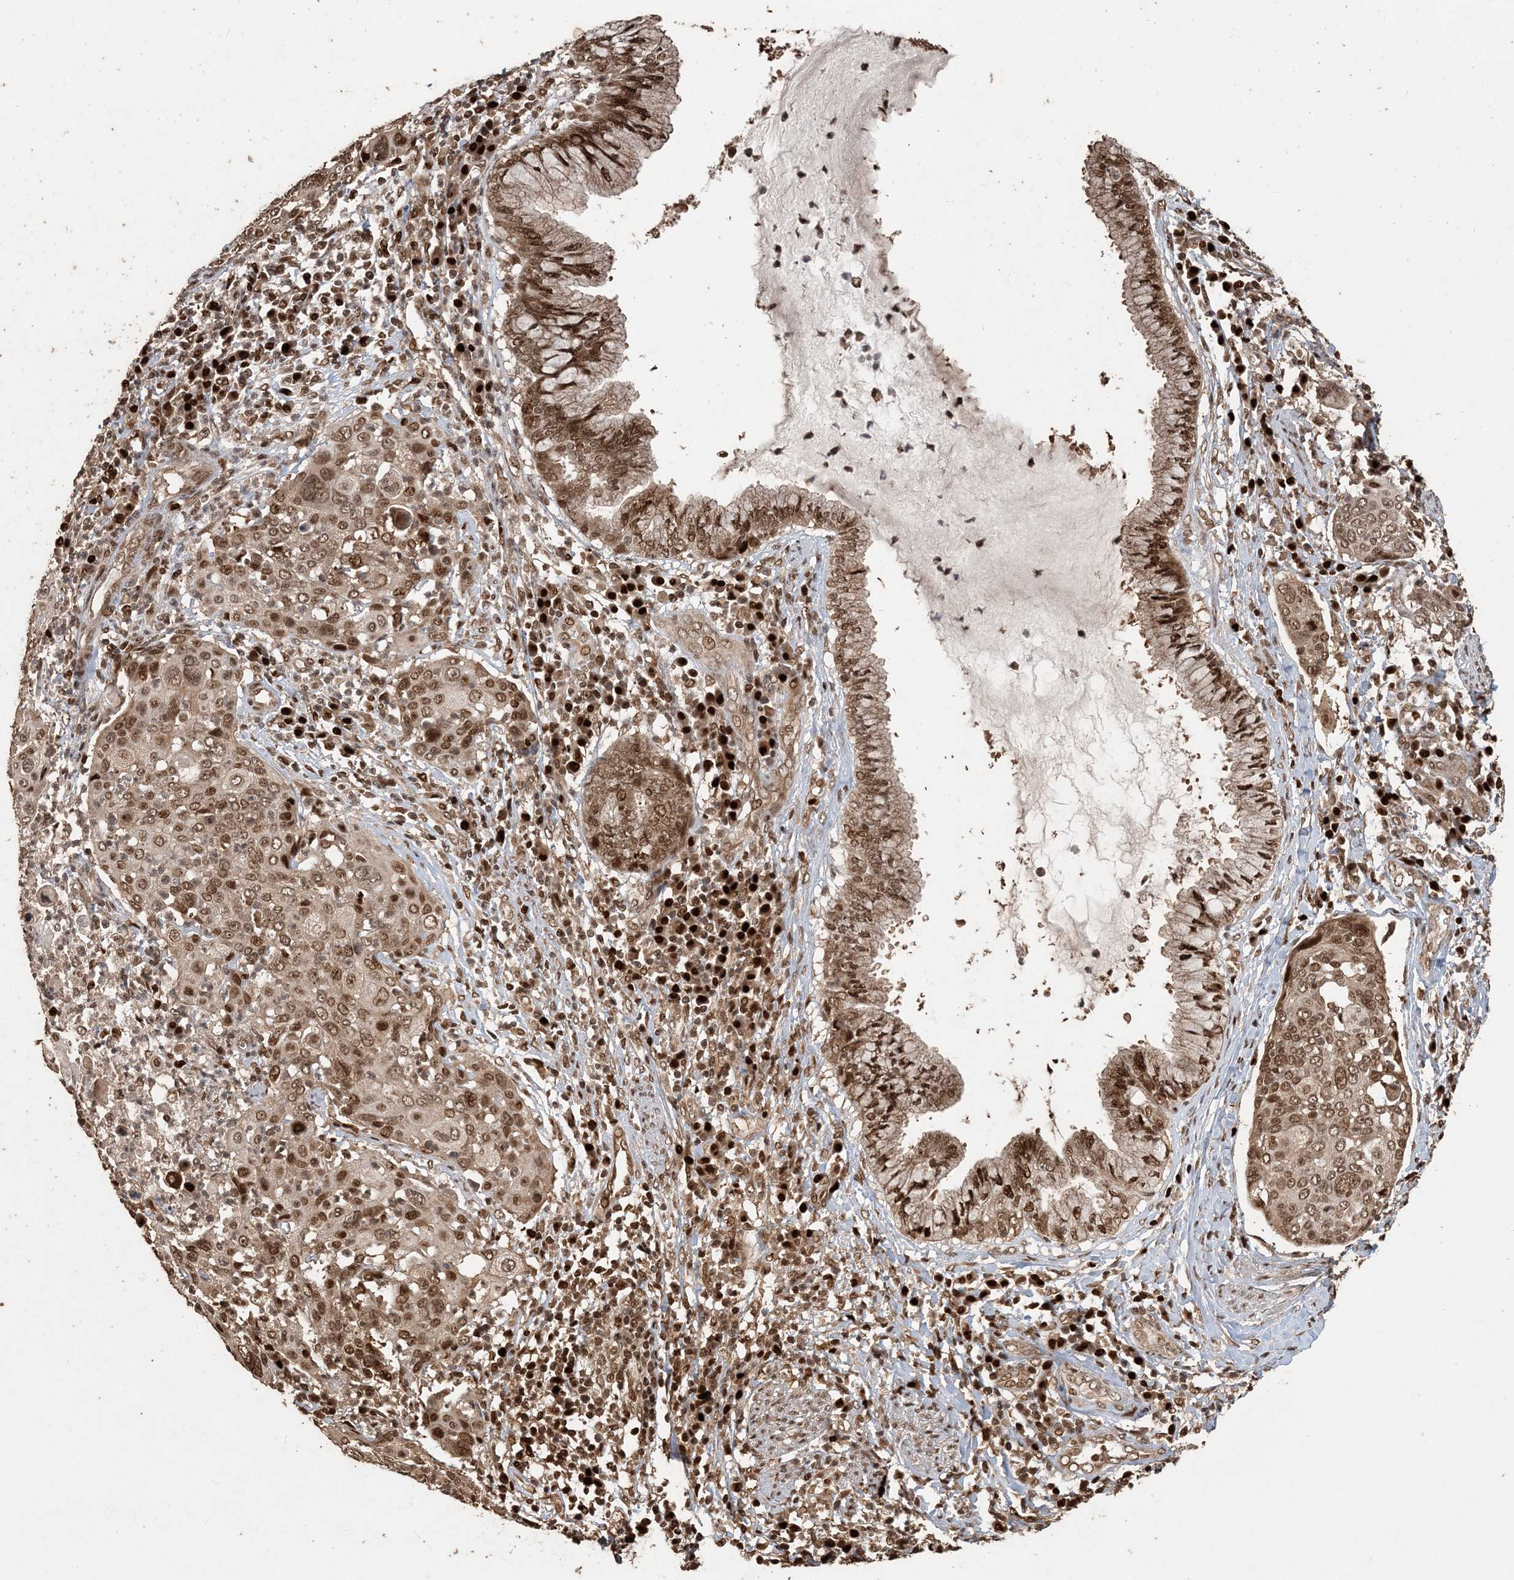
{"staining": {"intensity": "moderate", "quantity": ">75%", "location": "nuclear"}, "tissue": "cervical cancer", "cell_type": "Tumor cells", "image_type": "cancer", "snomed": [{"axis": "morphology", "description": "Squamous cell carcinoma, NOS"}, {"axis": "topography", "description": "Cervix"}], "caption": "The image exhibits staining of squamous cell carcinoma (cervical), revealing moderate nuclear protein staining (brown color) within tumor cells. Using DAB (3,3'-diaminobenzidine) (brown) and hematoxylin (blue) stains, captured at high magnification using brightfield microscopy.", "gene": "ATP13A2", "patient": {"sex": "female", "age": 40}}